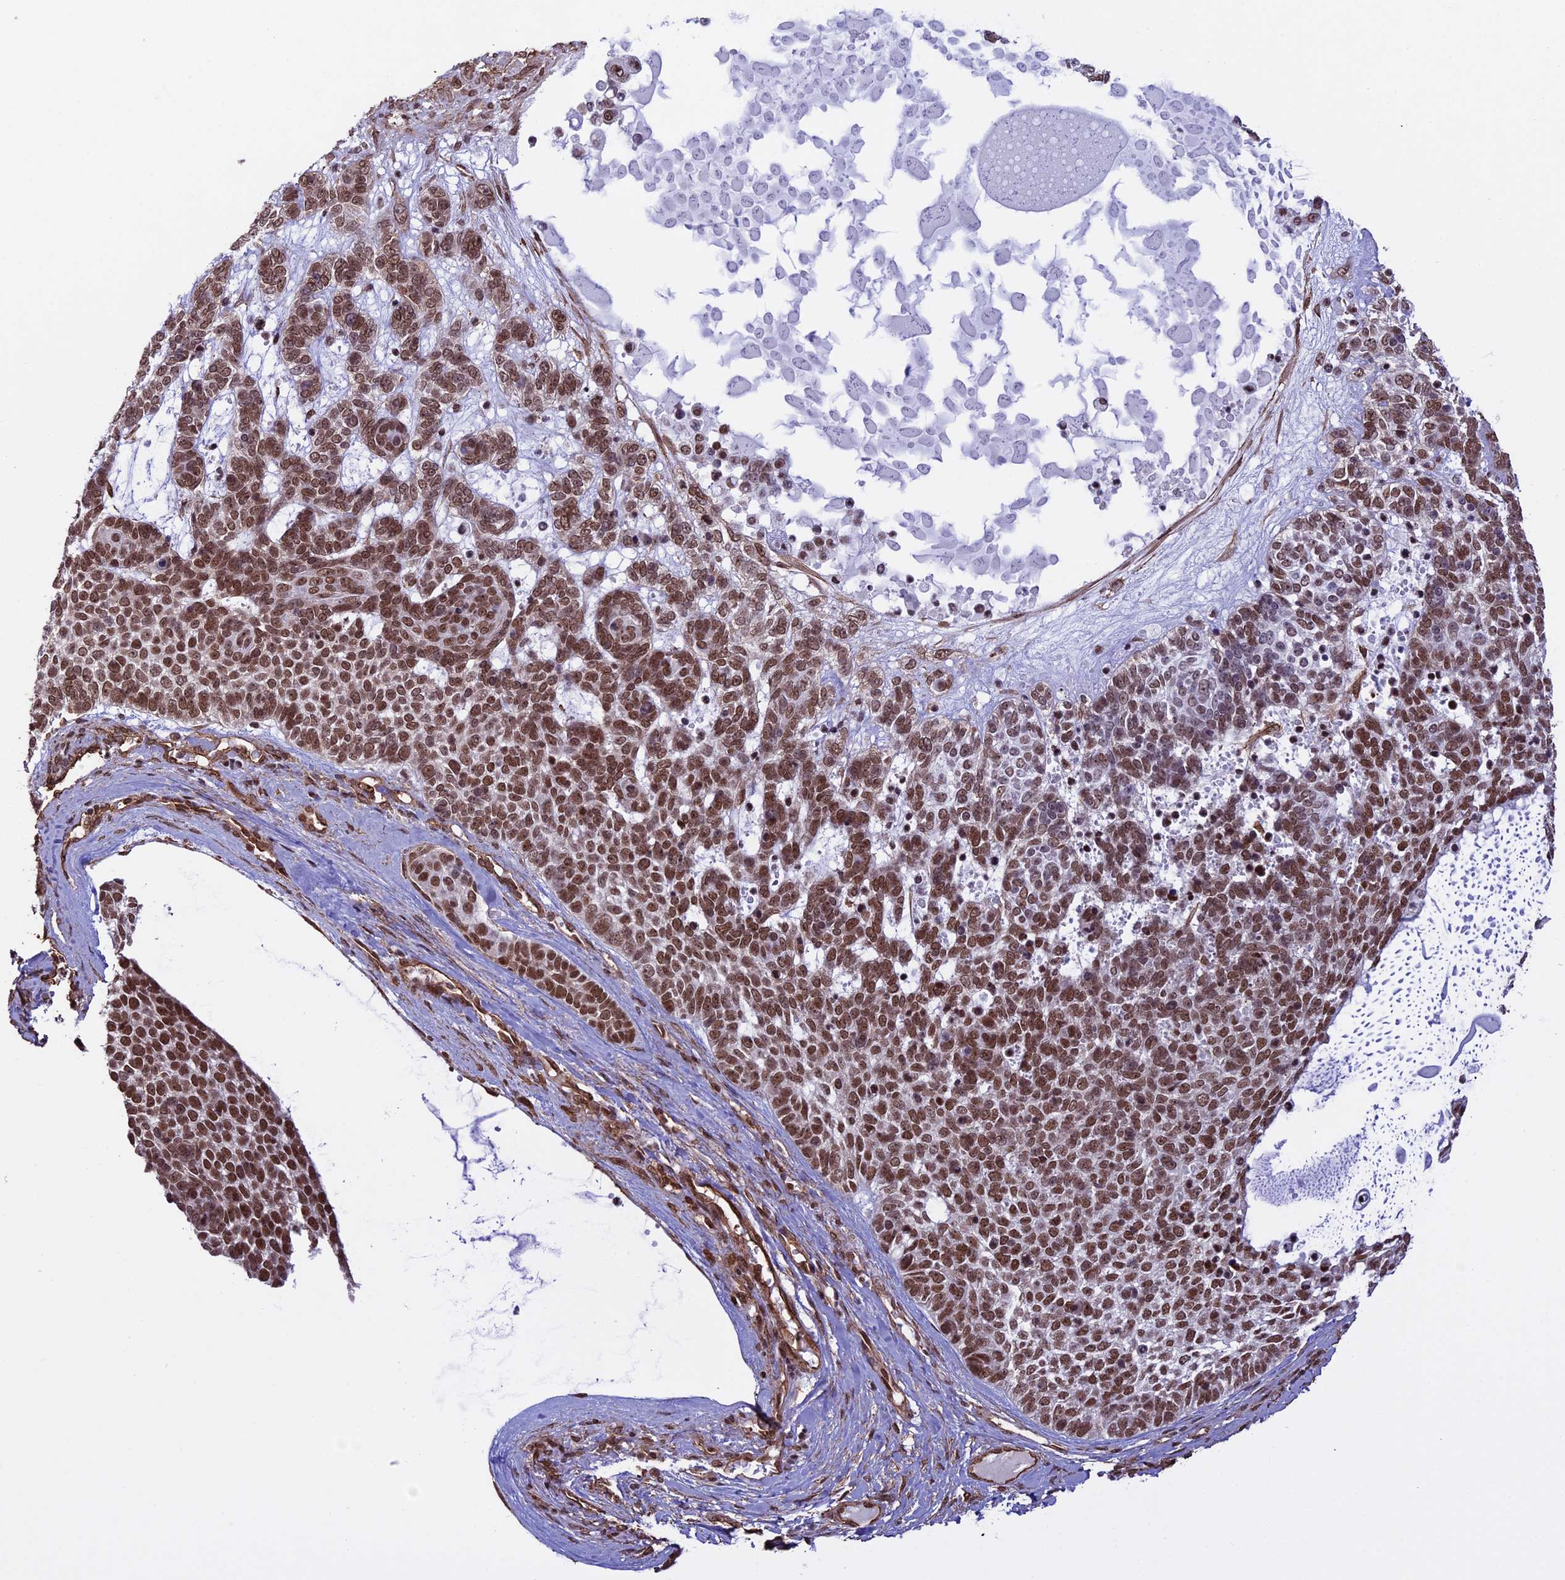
{"staining": {"intensity": "strong", "quantity": ">75%", "location": "nuclear"}, "tissue": "skin cancer", "cell_type": "Tumor cells", "image_type": "cancer", "snomed": [{"axis": "morphology", "description": "Basal cell carcinoma"}, {"axis": "topography", "description": "Skin"}], "caption": "Protein positivity by immunohistochemistry (IHC) displays strong nuclear expression in about >75% of tumor cells in basal cell carcinoma (skin). The staining was performed using DAB (3,3'-diaminobenzidine) to visualize the protein expression in brown, while the nuclei were stained in blue with hematoxylin (Magnification: 20x).", "gene": "MPHOSPH8", "patient": {"sex": "female", "age": 81}}